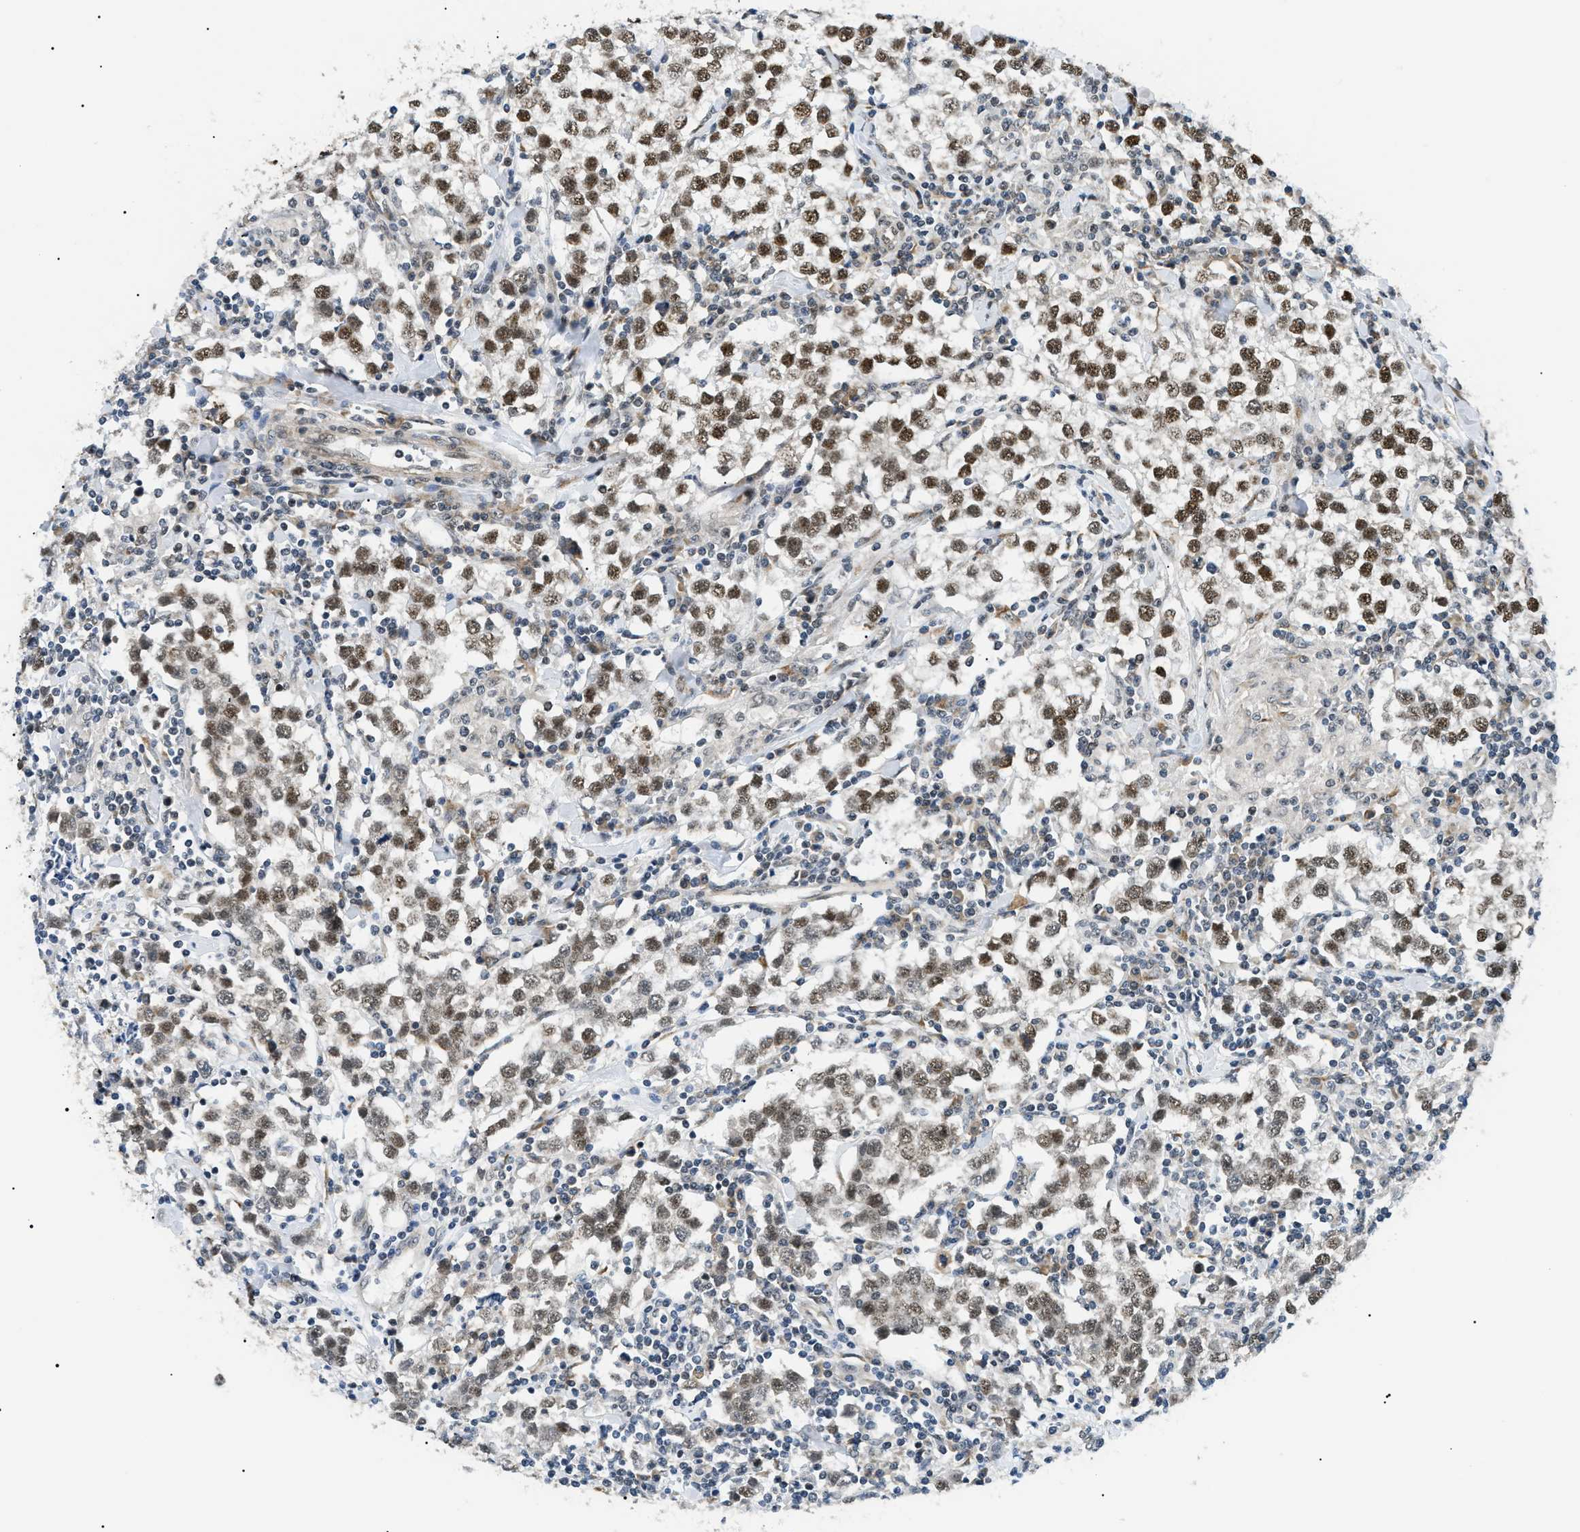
{"staining": {"intensity": "strong", "quantity": ">75%", "location": "nuclear"}, "tissue": "testis cancer", "cell_type": "Tumor cells", "image_type": "cancer", "snomed": [{"axis": "morphology", "description": "Seminoma, NOS"}, {"axis": "morphology", "description": "Carcinoma, Embryonal, NOS"}, {"axis": "topography", "description": "Testis"}], "caption": "High-power microscopy captured an immunohistochemistry (IHC) histopathology image of testis cancer, revealing strong nuclear expression in approximately >75% of tumor cells. The protein is shown in brown color, while the nuclei are stained blue.", "gene": "CWC25", "patient": {"sex": "male", "age": 36}}